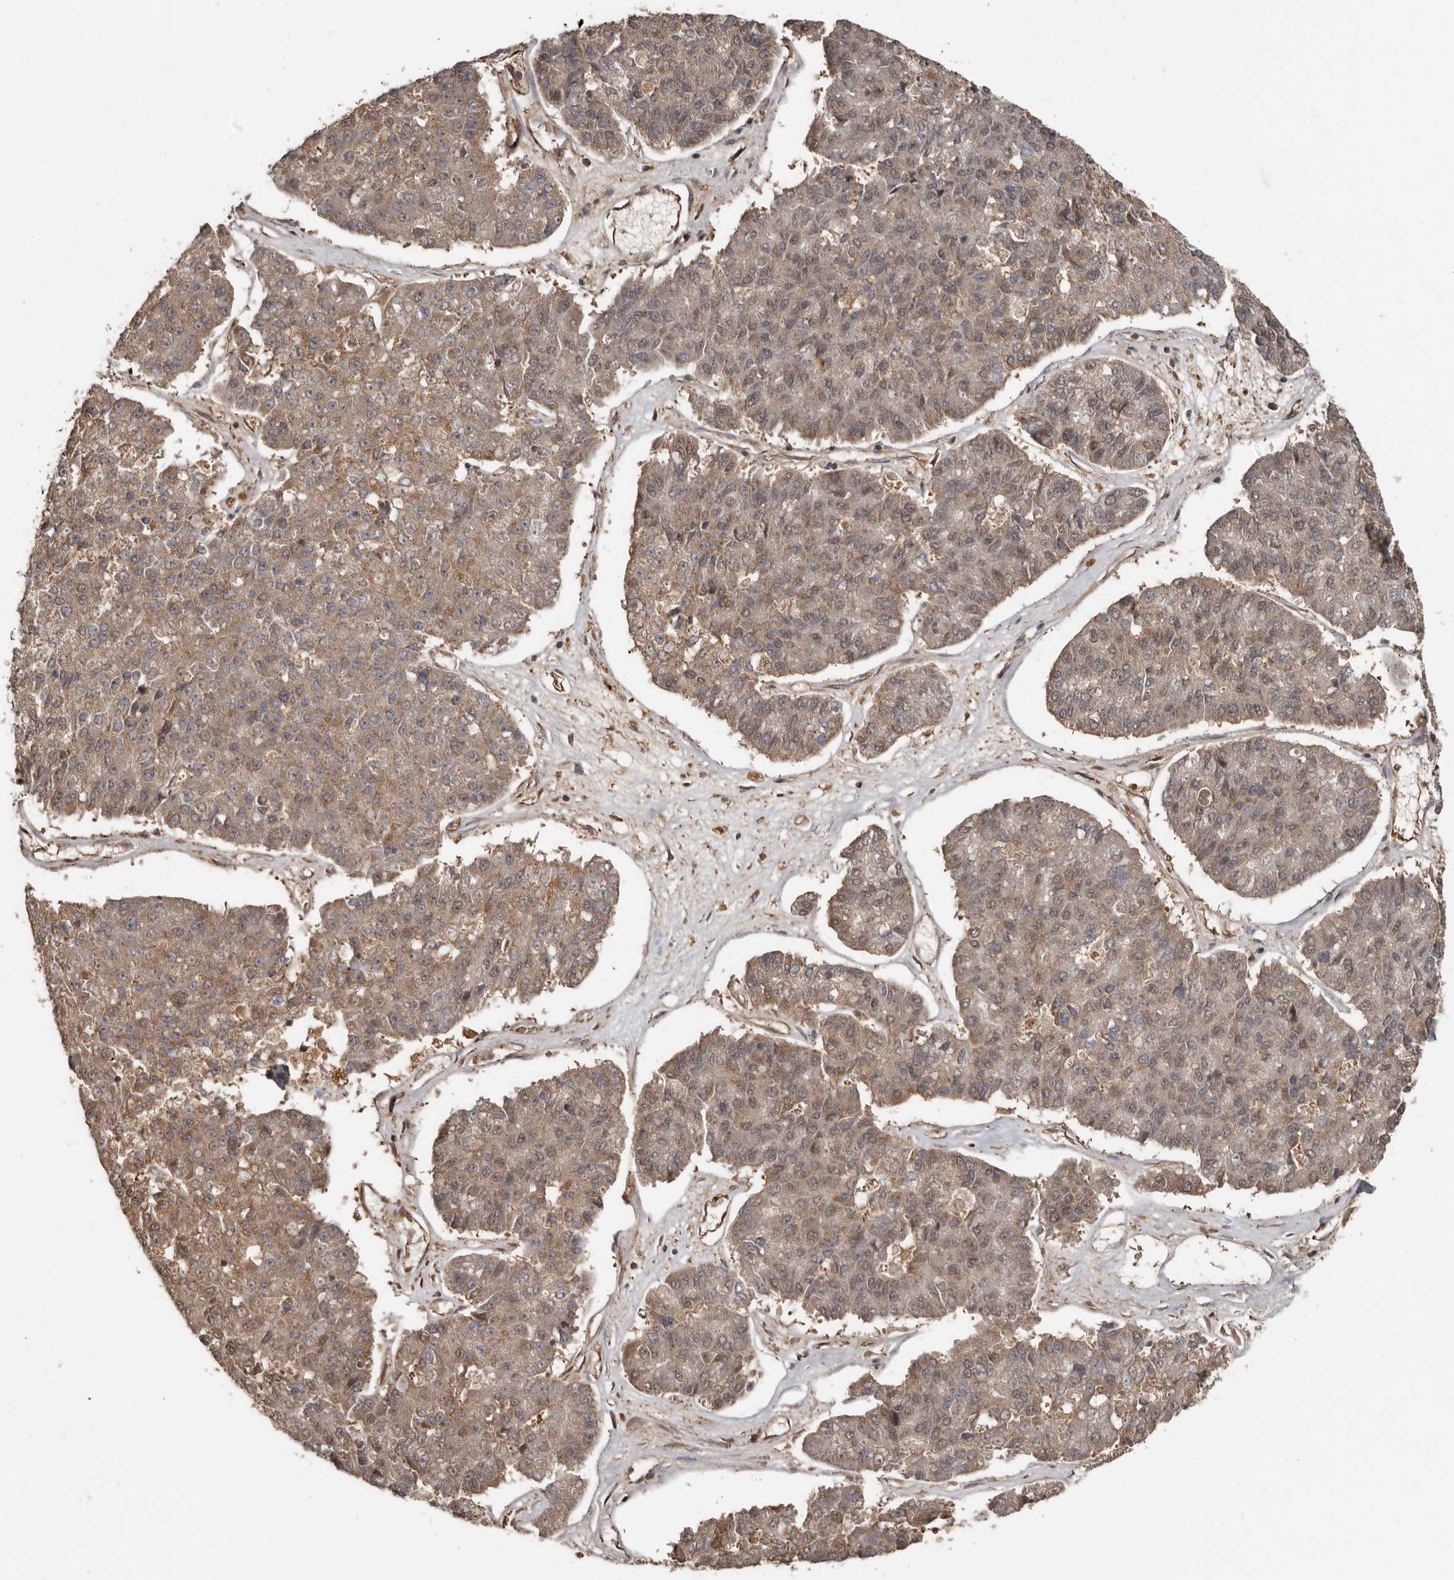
{"staining": {"intensity": "weak", "quantity": ">75%", "location": "cytoplasmic/membranous,nuclear"}, "tissue": "pancreatic cancer", "cell_type": "Tumor cells", "image_type": "cancer", "snomed": [{"axis": "morphology", "description": "Adenocarcinoma, NOS"}, {"axis": "topography", "description": "Pancreas"}], "caption": "Tumor cells demonstrate weak cytoplasmic/membranous and nuclear staining in approximately >75% of cells in pancreatic cancer (adenocarcinoma).", "gene": "EXOC3L1", "patient": {"sex": "male", "age": 50}}